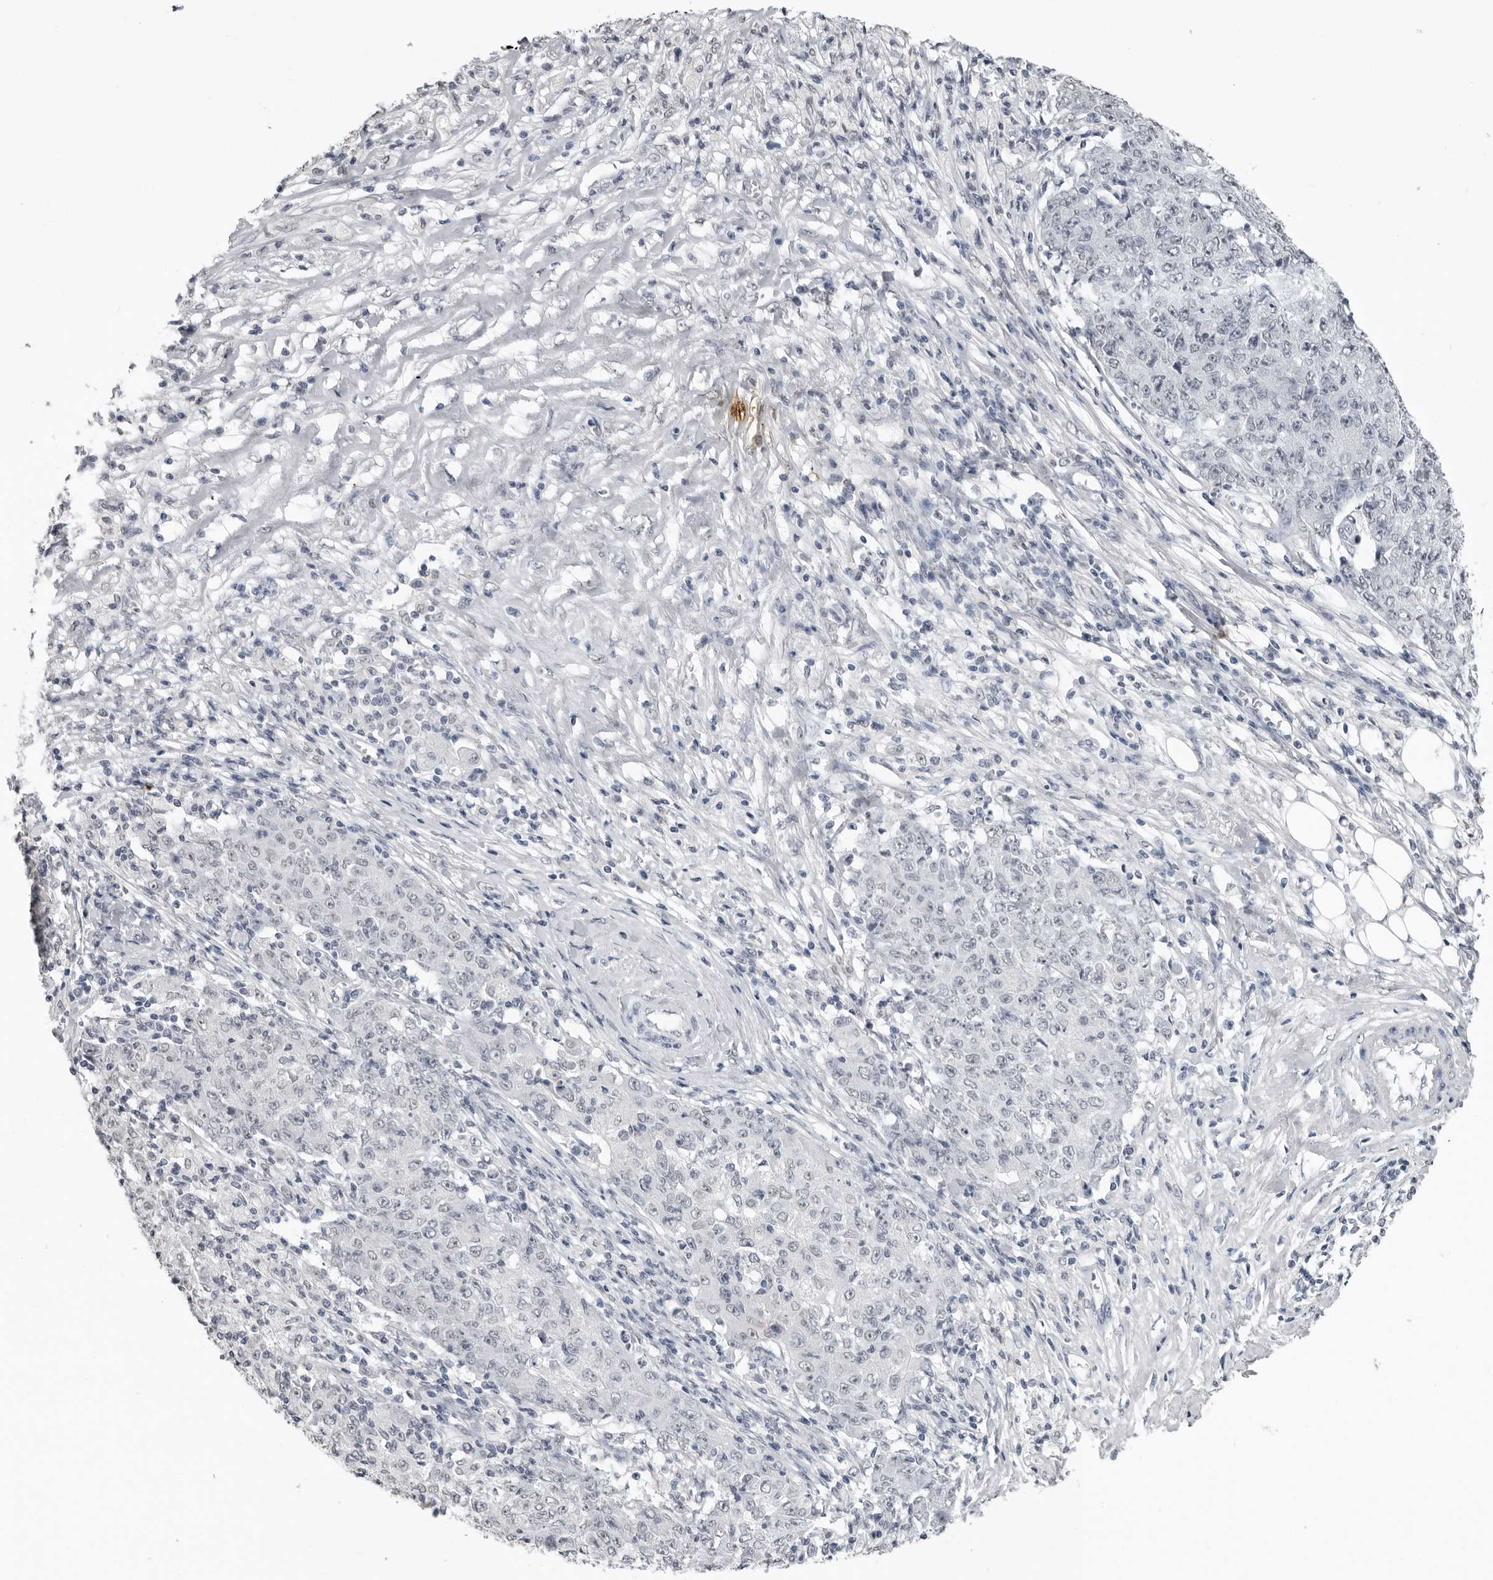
{"staining": {"intensity": "negative", "quantity": "none", "location": "none"}, "tissue": "ovarian cancer", "cell_type": "Tumor cells", "image_type": "cancer", "snomed": [{"axis": "morphology", "description": "Carcinoma, endometroid"}, {"axis": "topography", "description": "Ovary"}], "caption": "A histopathology image of human ovarian cancer is negative for staining in tumor cells.", "gene": "HEPACAM", "patient": {"sex": "female", "age": 42}}